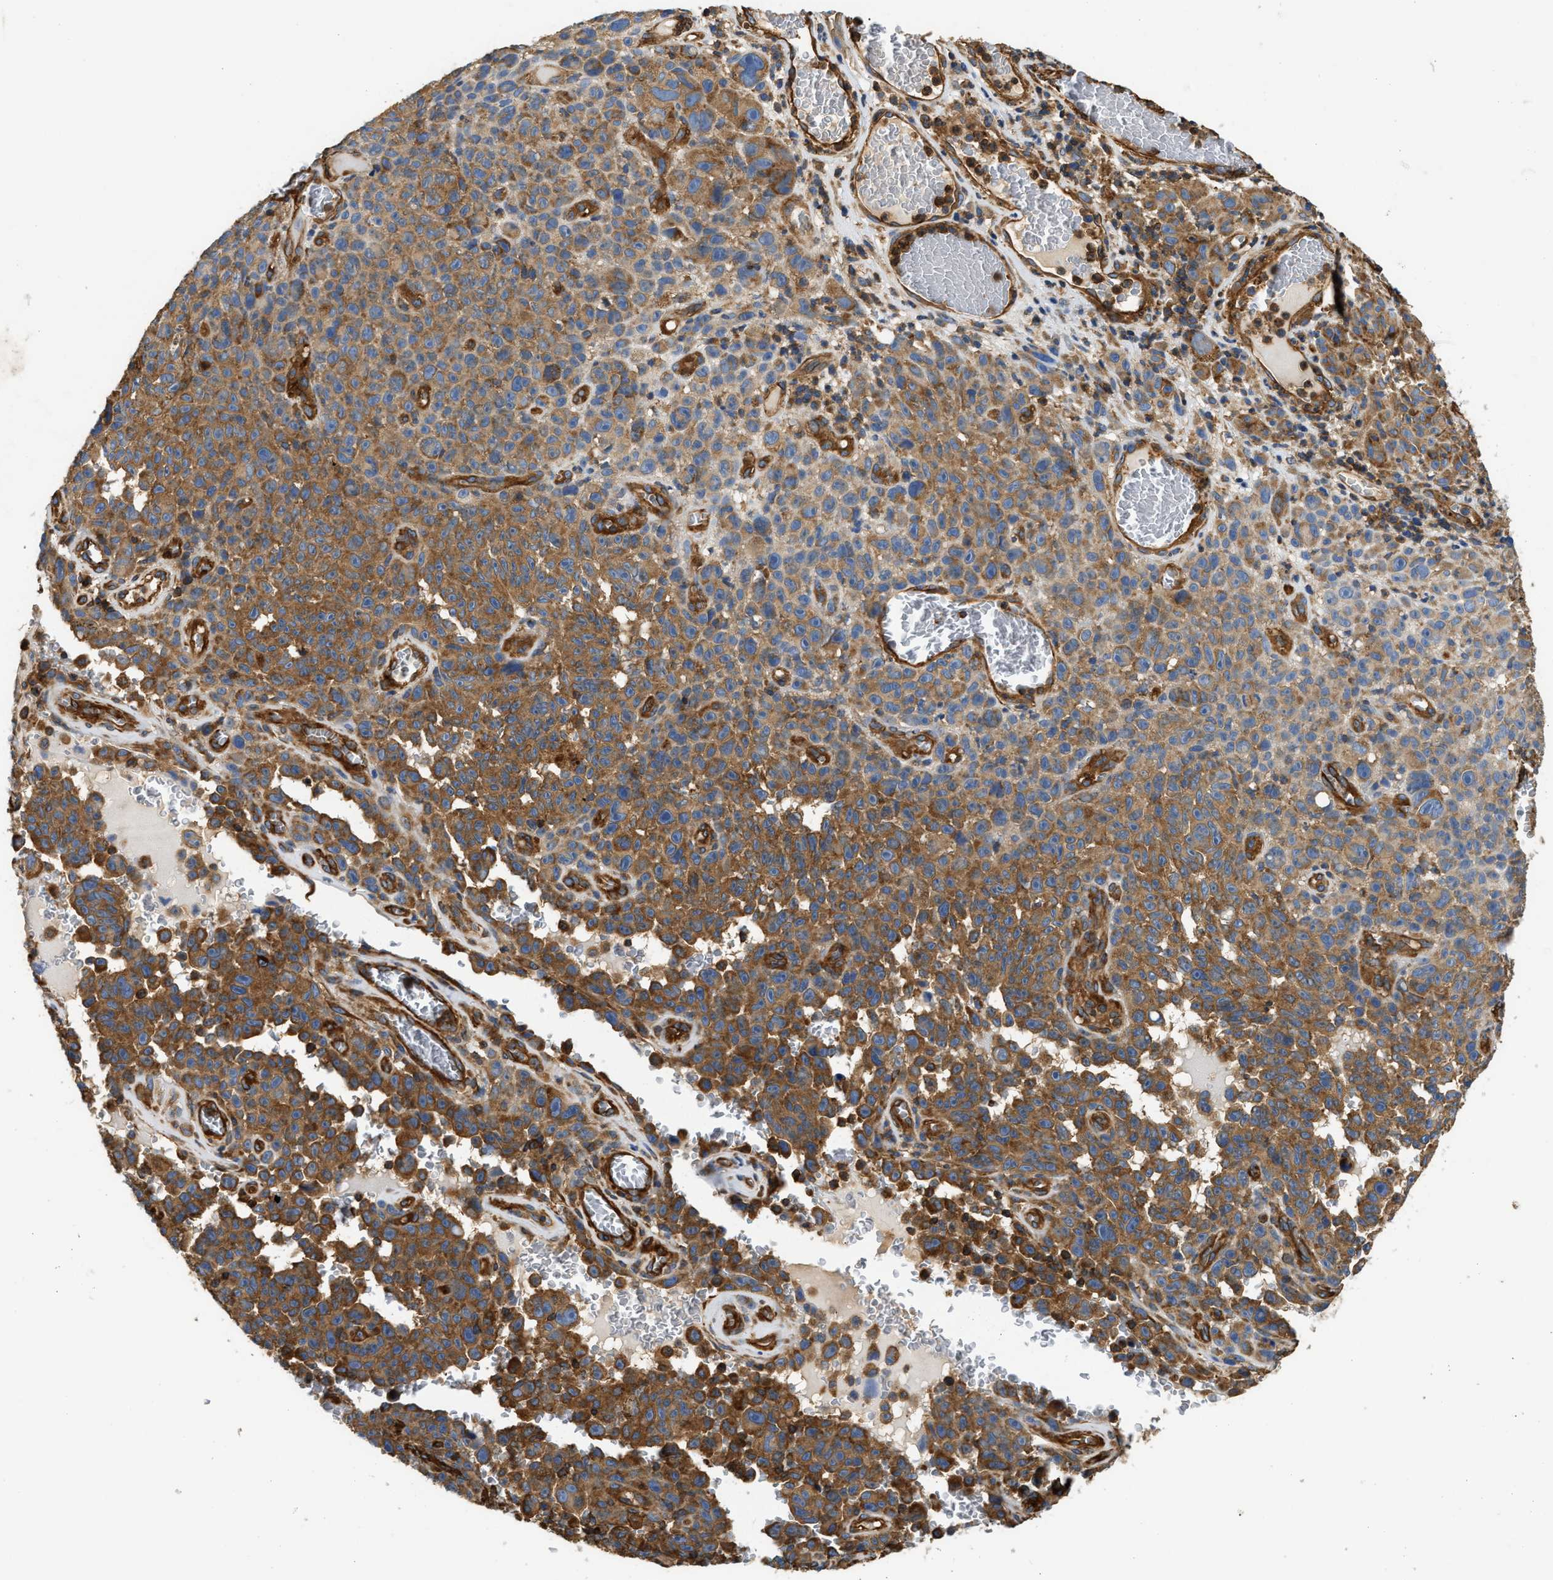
{"staining": {"intensity": "moderate", "quantity": ">75%", "location": "cytoplasmic/membranous"}, "tissue": "melanoma", "cell_type": "Tumor cells", "image_type": "cancer", "snomed": [{"axis": "morphology", "description": "Malignant melanoma, NOS"}, {"axis": "topography", "description": "Skin"}], "caption": "Malignant melanoma stained with immunohistochemistry (IHC) exhibits moderate cytoplasmic/membranous expression in approximately >75% of tumor cells.", "gene": "SAMD9L", "patient": {"sex": "female", "age": 82}}